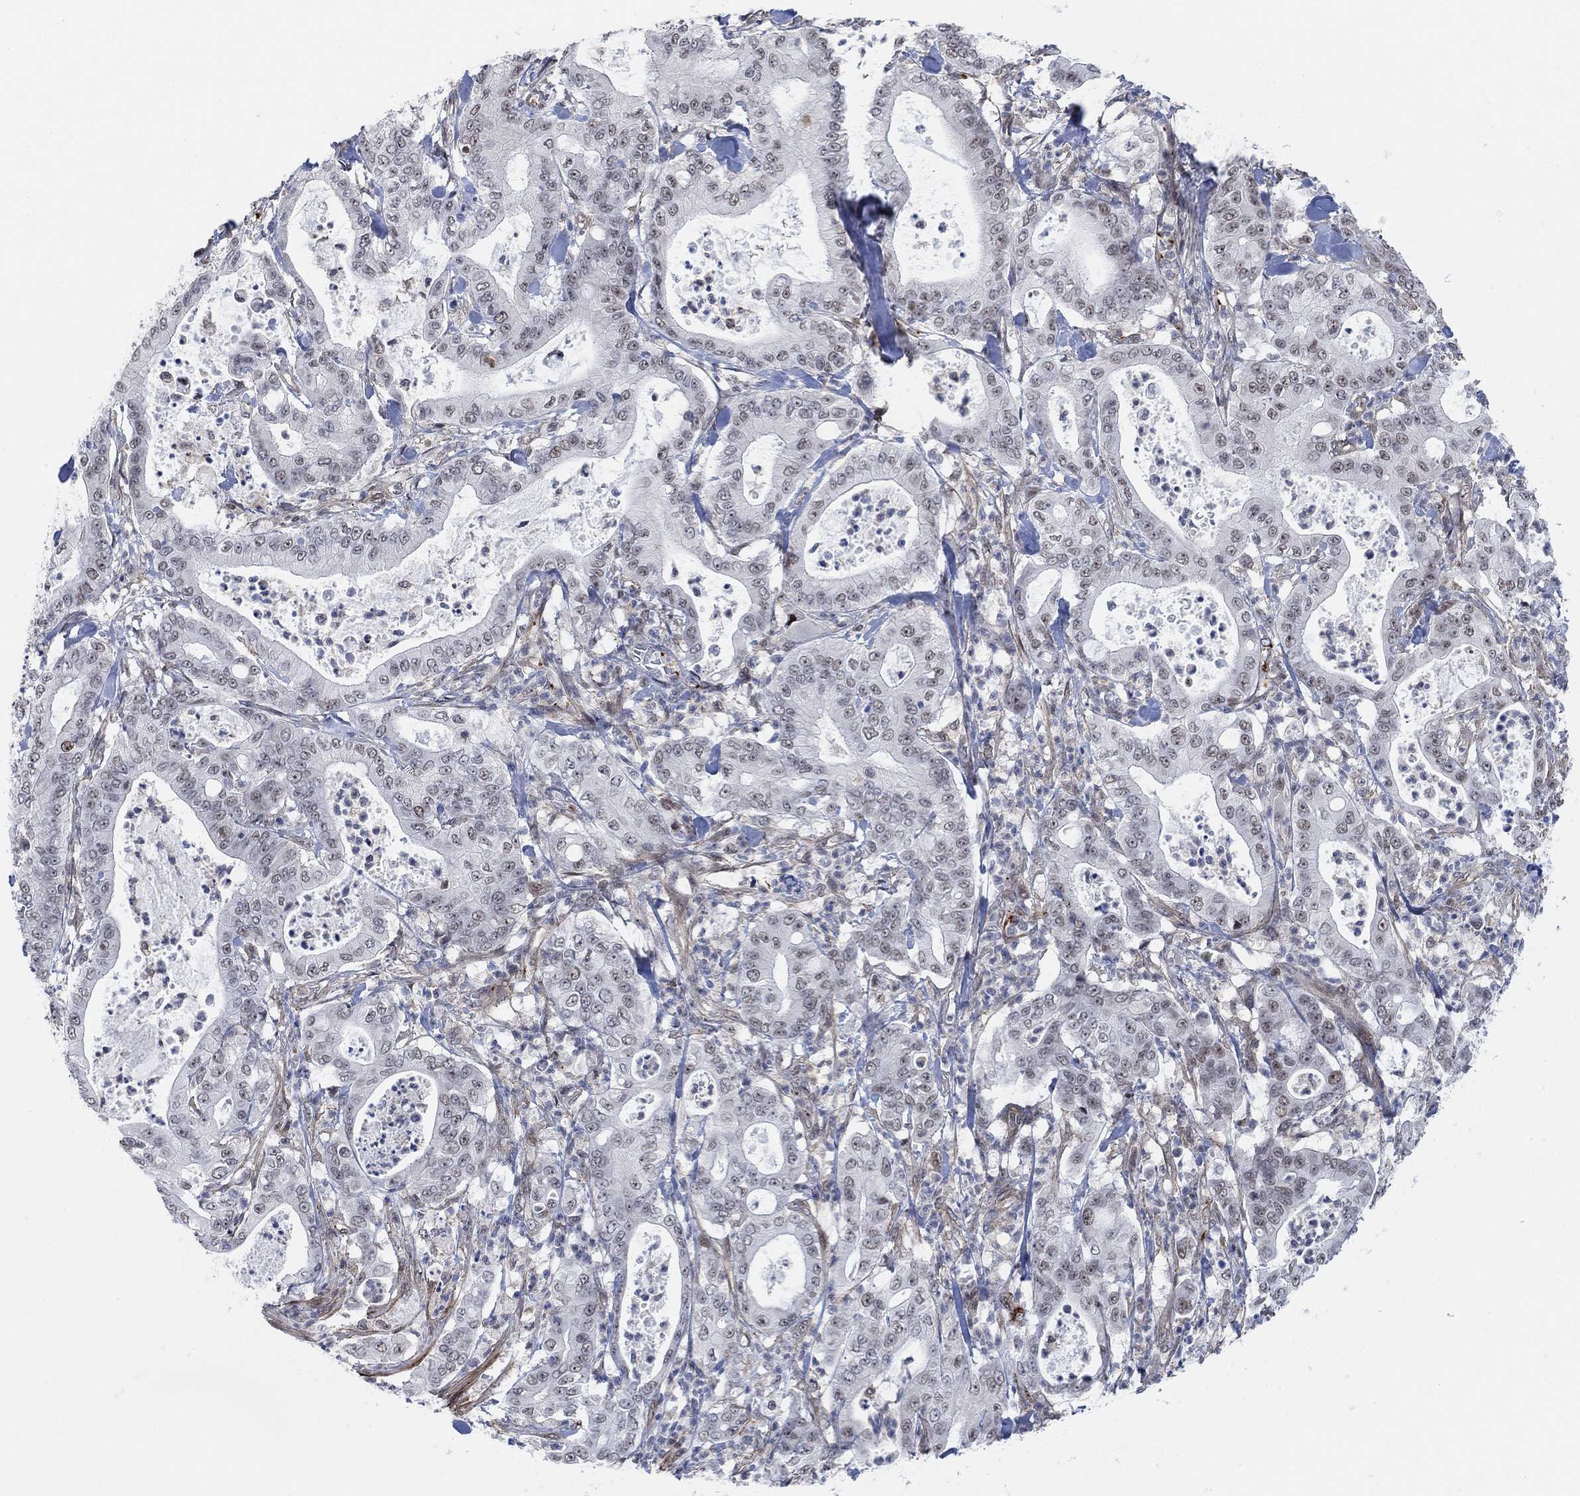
{"staining": {"intensity": "weak", "quantity": "<25%", "location": "nuclear"}, "tissue": "pancreatic cancer", "cell_type": "Tumor cells", "image_type": "cancer", "snomed": [{"axis": "morphology", "description": "Adenocarcinoma, NOS"}, {"axis": "topography", "description": "Pancreas"}], "caption": "Pancreatic cancer stained for a protein using IHC demonstrates no staining tumor cells.", "gene": "PWWP2B", "patient": {"sex": "male", "age": 71}}